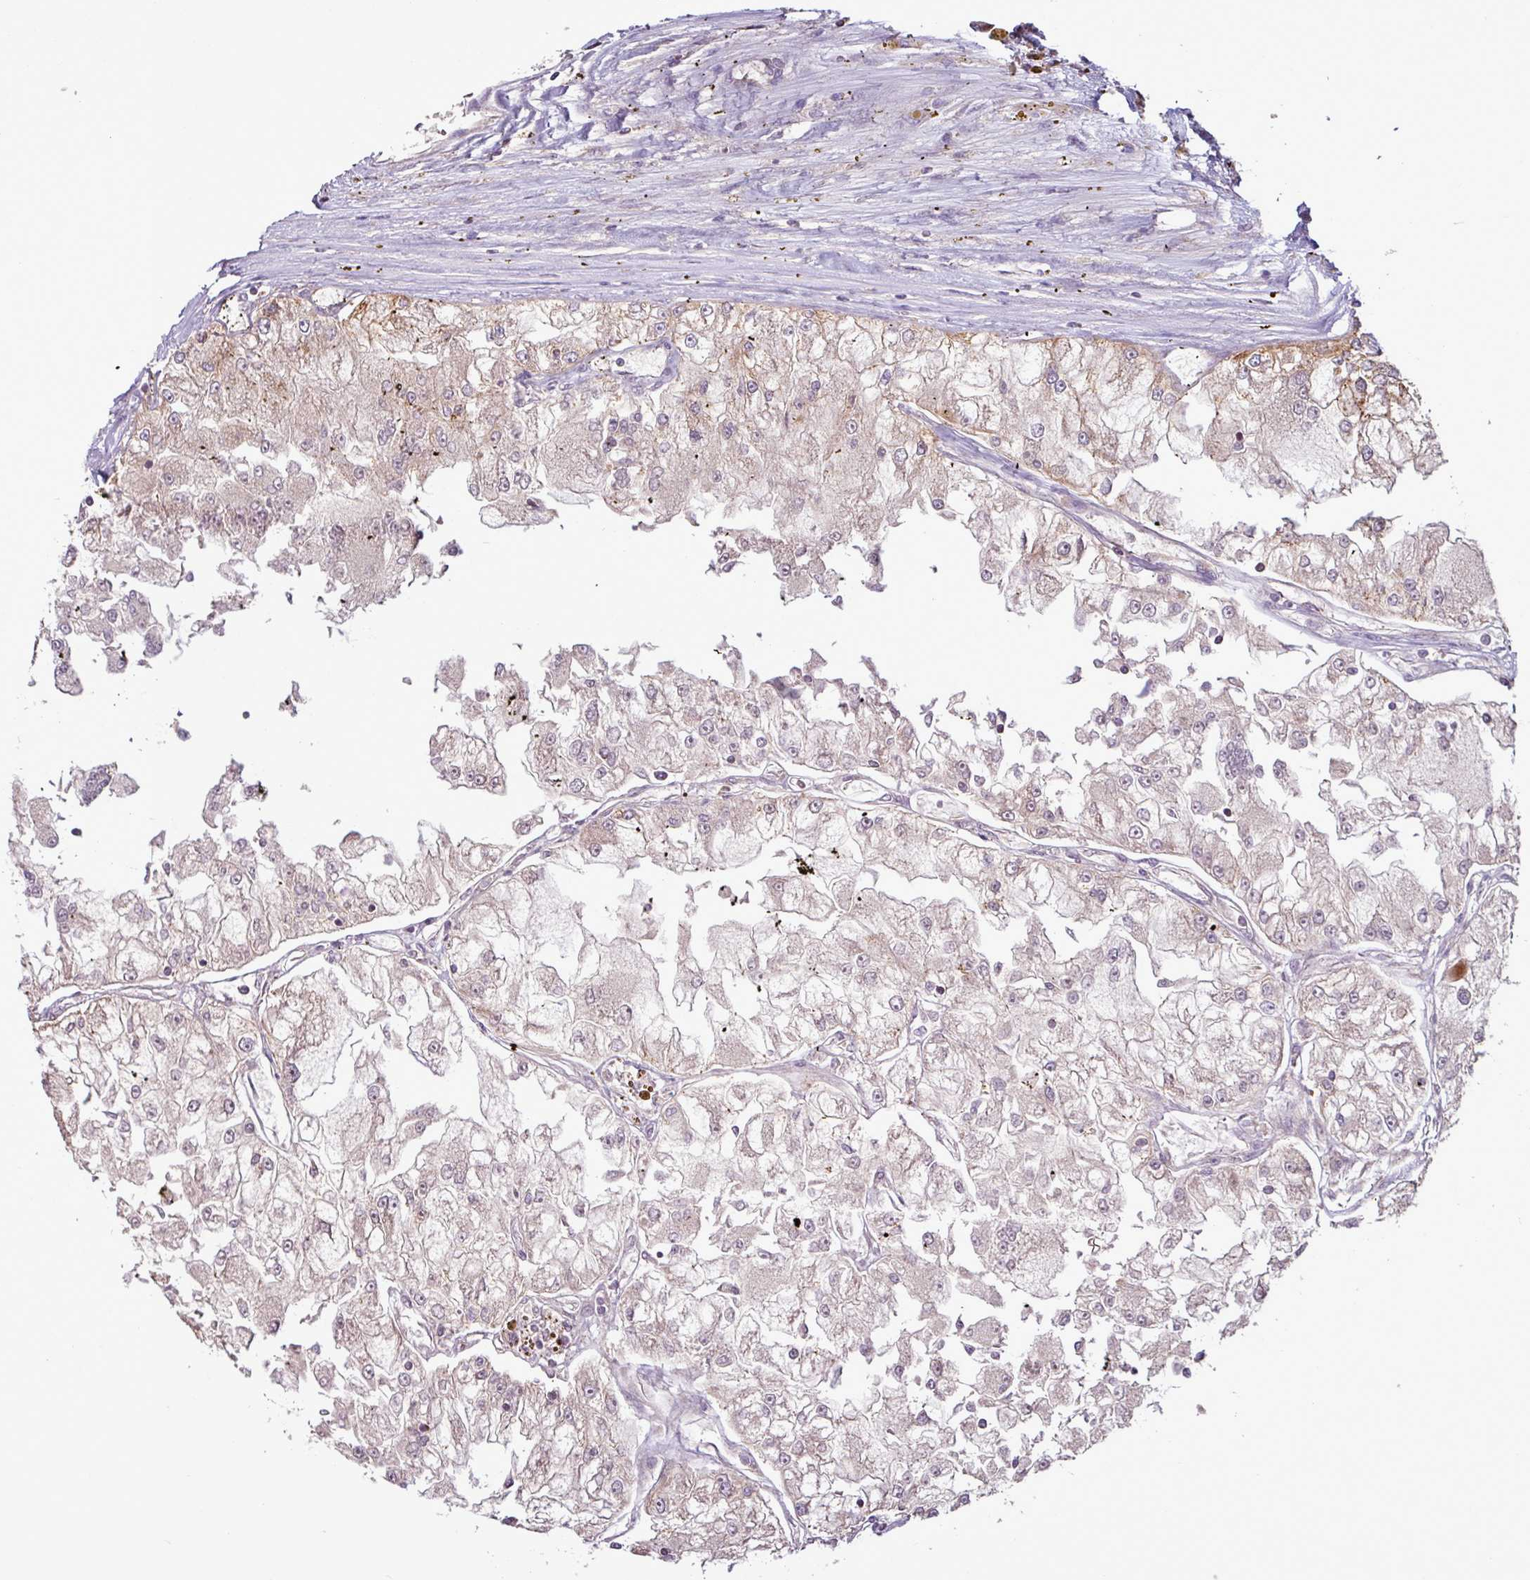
{"staining": {"intensity": "weak", "quantity": "<25%", "location": "cytoplasmic/membranous"}, "tissue": "renal cancer", "cell_type": "Tumor cells", "image_type": "cancer", "snomed": [{"axis": "morphology", "description": "Adenocarcinoma, NOS"}, {"axis": "topography", "description": "Kidney"}], "caption": "The image shows no staining of tumor cells in renal cancer.", "gene": "MCTP2", "patient": {"sex": "female", "age": 72}}